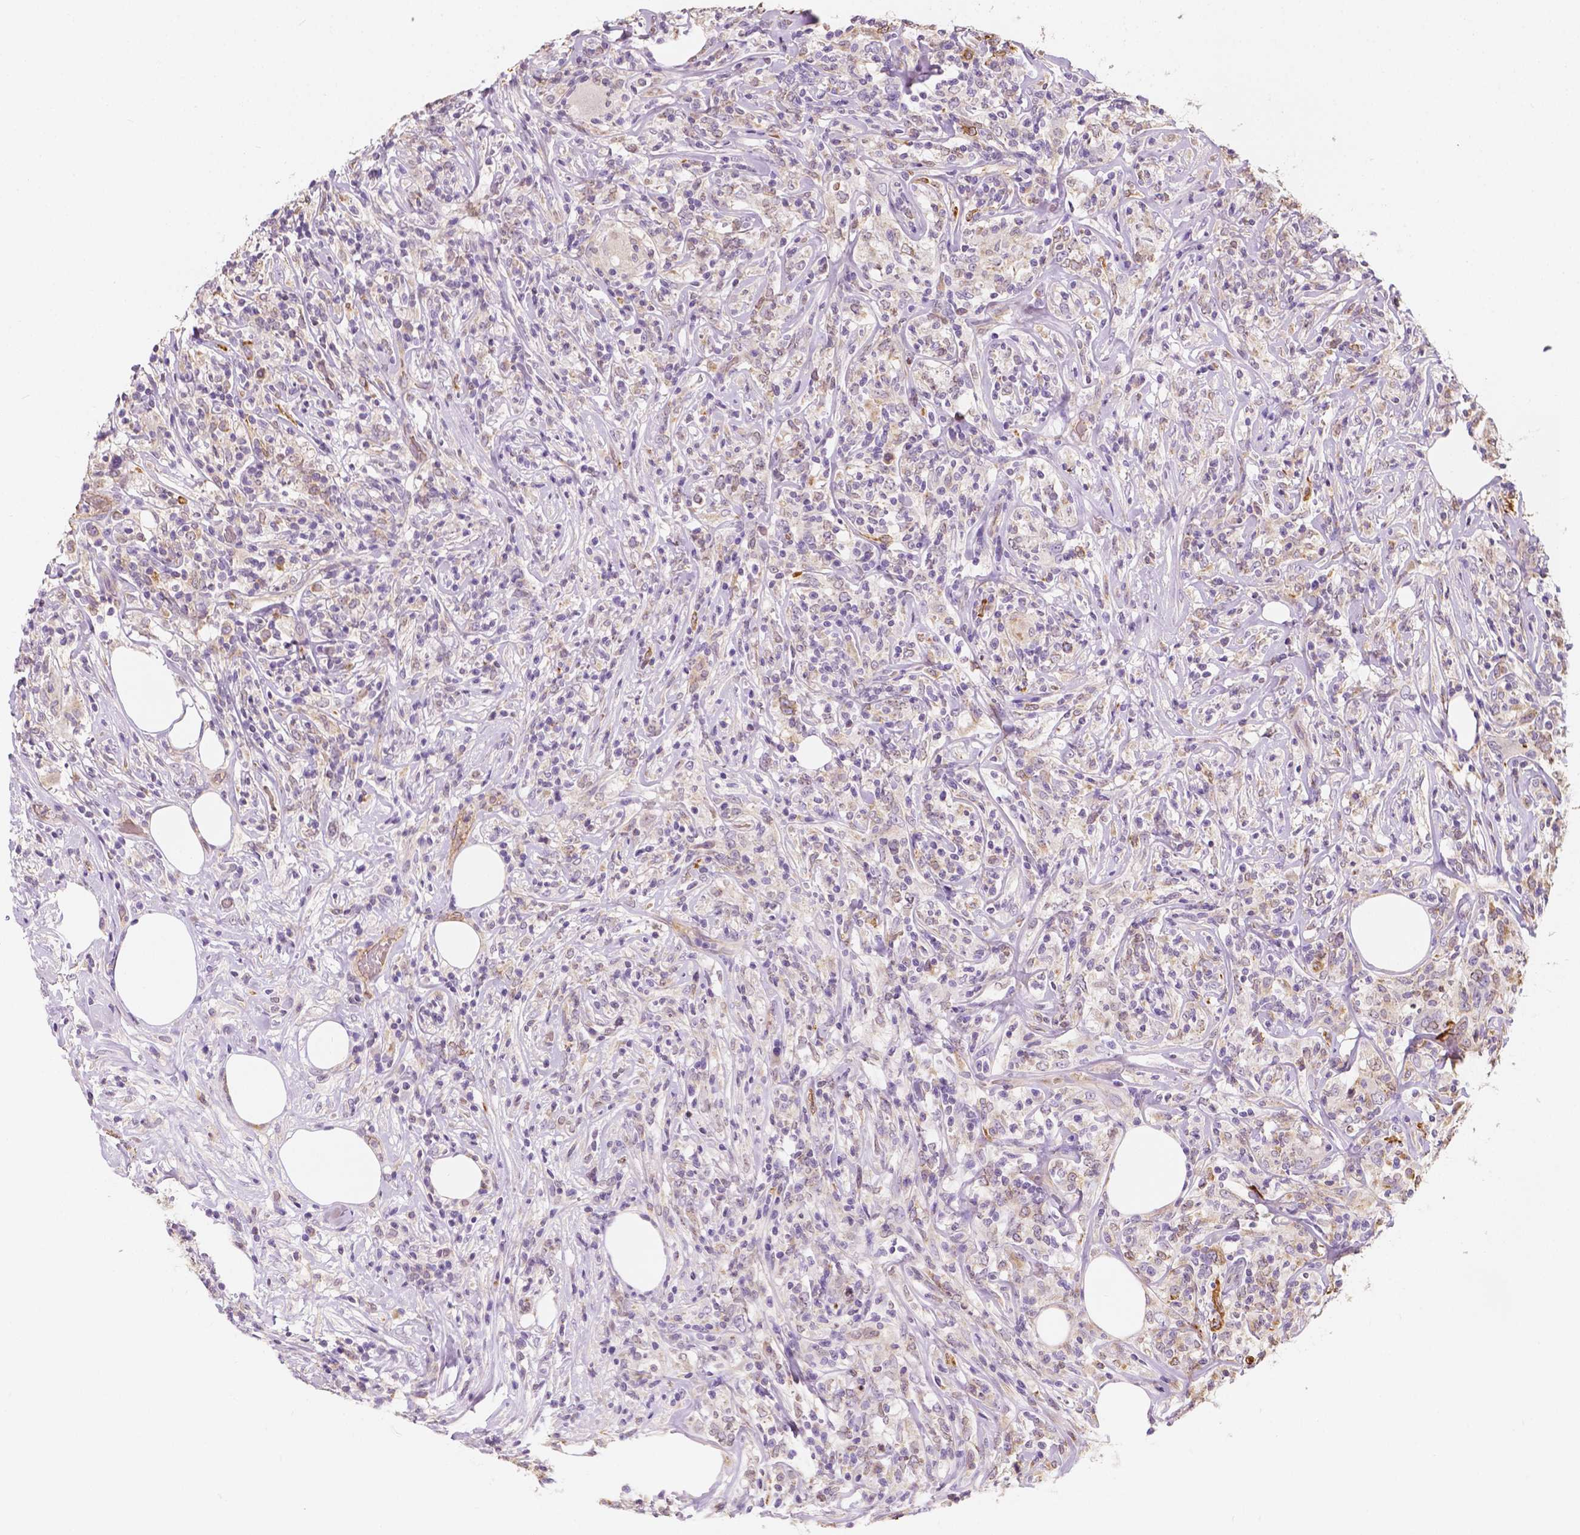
{"staining": {"intensity": "negative", "quantity": "none", "location": "none"}, "tissue": "lymphoma", "cell_type": "Tumor cells", "image_type": "cancer", "snomed": [{"axis": "morphology", "description": "Malignant lymphoma, non-Hodgkin's type, High grade"}, {"axis": "topography", "description": "Lymph node"}], "caption": "The micrograph exhibits no staining of tumor cells in high-grade malignant lymphoma, non-Hodgkin's type.", "gene": "SLC22A4", "patient": {"sex": "female", "age": 84}}